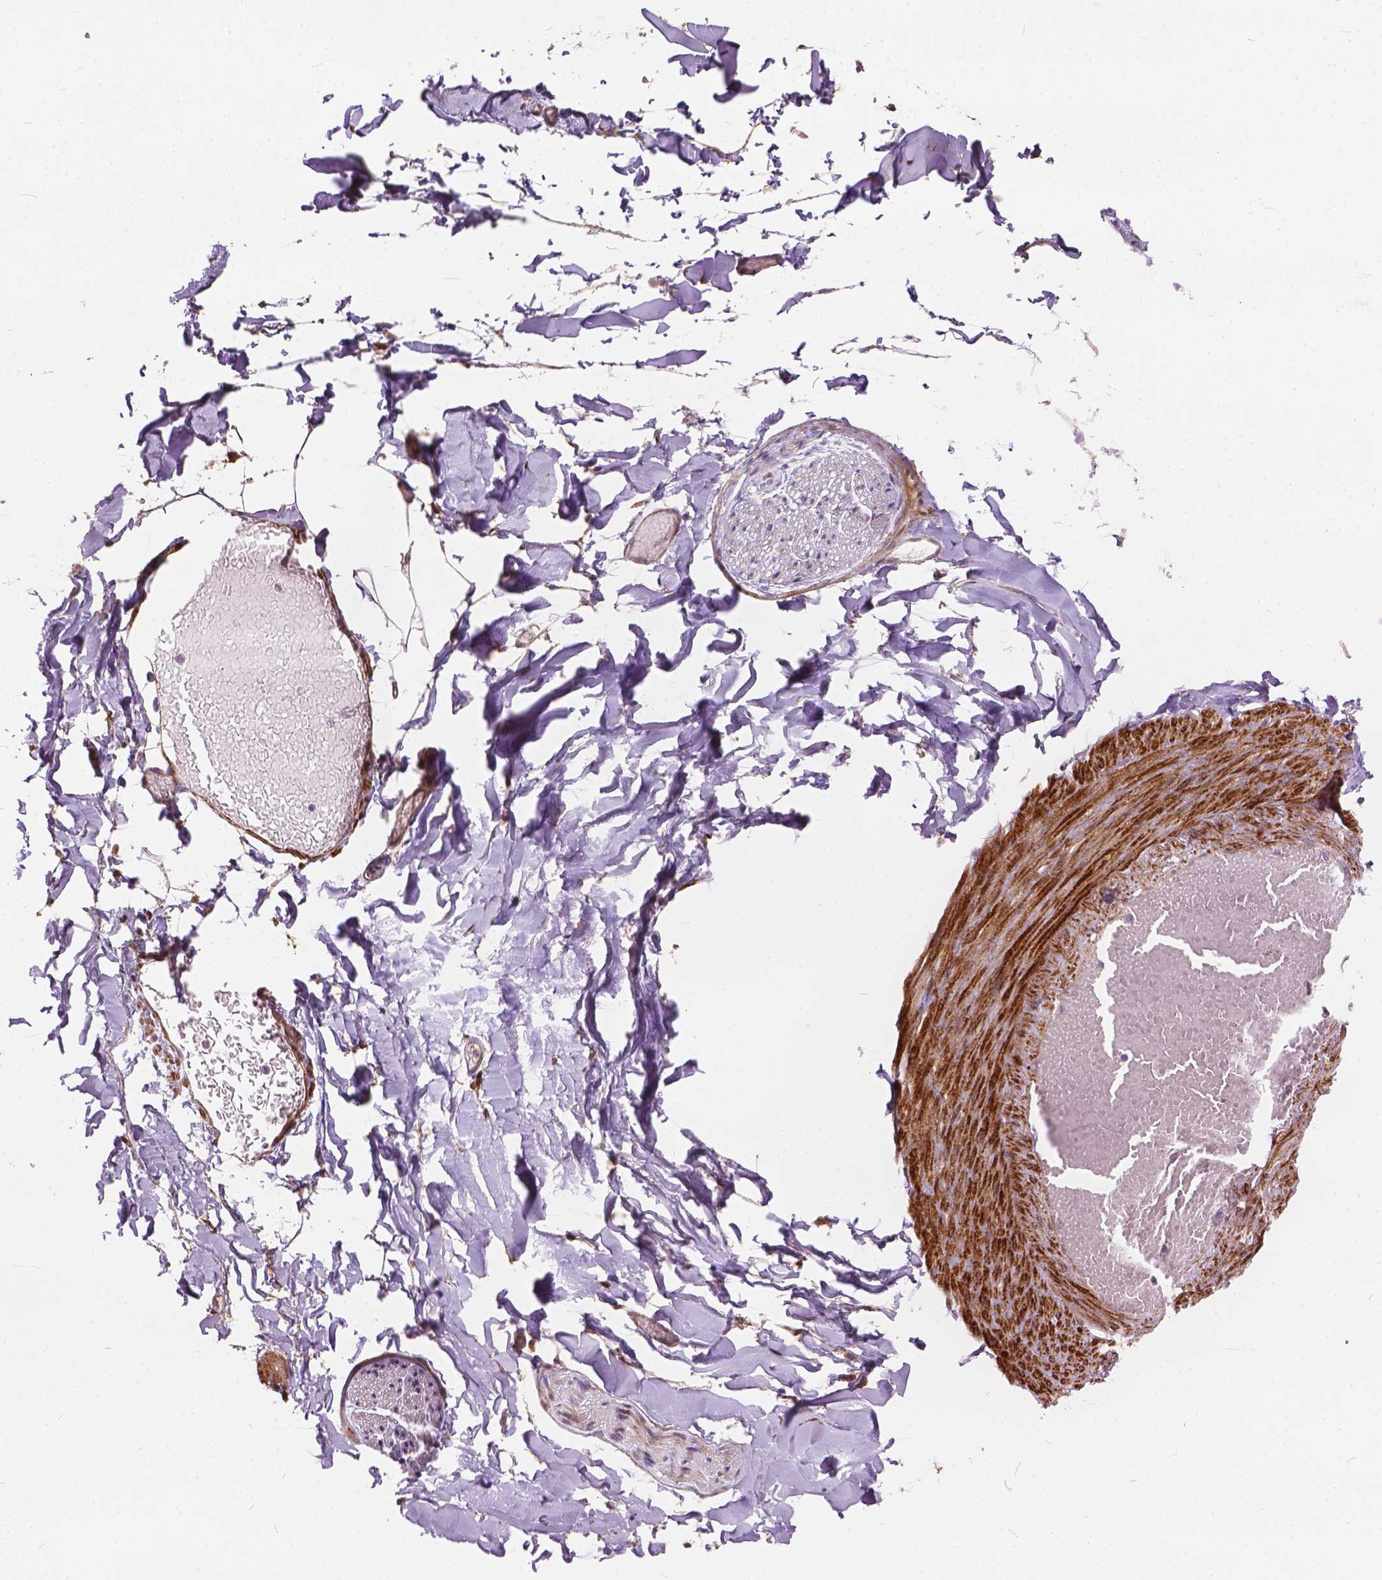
{"staining": {"intensity": "negative", "quantity": "none", "location": "none"}, "tissue": "adipose tissue", "cell_type": "Adipocytes", "image_type": "normal", "snomed": [{"axis": "morphology", "description": "Normal tissue, NOS"}, {"axis": "topography", "description": "Gallbladder"}, {"axis": "topography", "description": "Peripheral nerve tissue"}], "caption": "Immunohistochemistry image of normal adipose tissue stained for a protein (brown), which shows no staining in adipocytes.", "gene": "MORN1", "patient": {"sex": "female", "age": 45}}